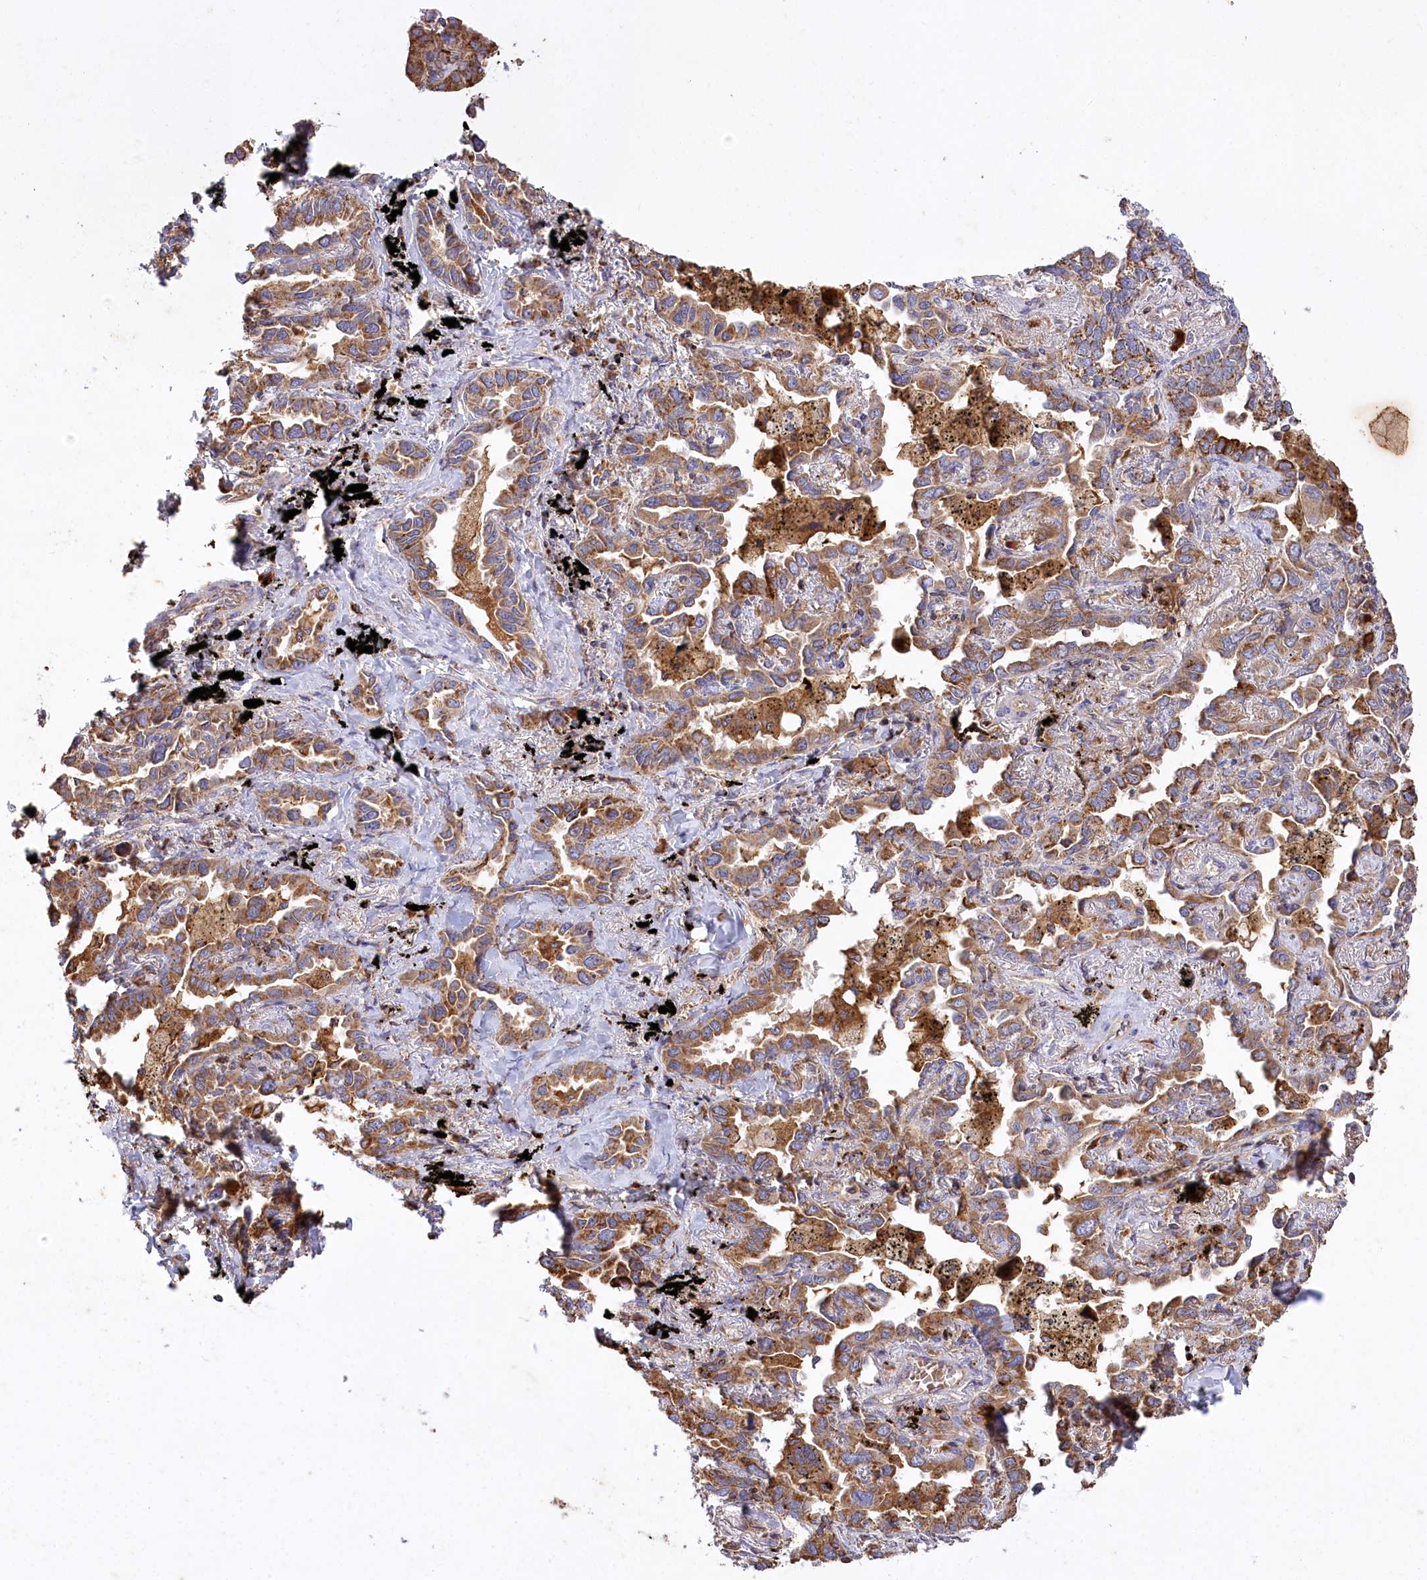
{"staining": {"intensity": "moderate", "quantity": ">75%", "location": "cytoplasmic/membranous"}, "tissue": "lung cancer", "cell_type": "Tumor cells", "image_type": "cancer", "snomed": [{"axis": "morphology", "description": "Adenocarcinoma, NOS"}, {"axis": "topography", "description": "Lung"}], "caption": "A high-resolution photomicrograph shows immunohistochemistry staining of lung adenocarcinoma, which exhibits moderate cytoplasmic/membranous positivity in about >75% of tumor cells.", "gene": "CARD19", "patient": {"sex": "male", "age": 67}}